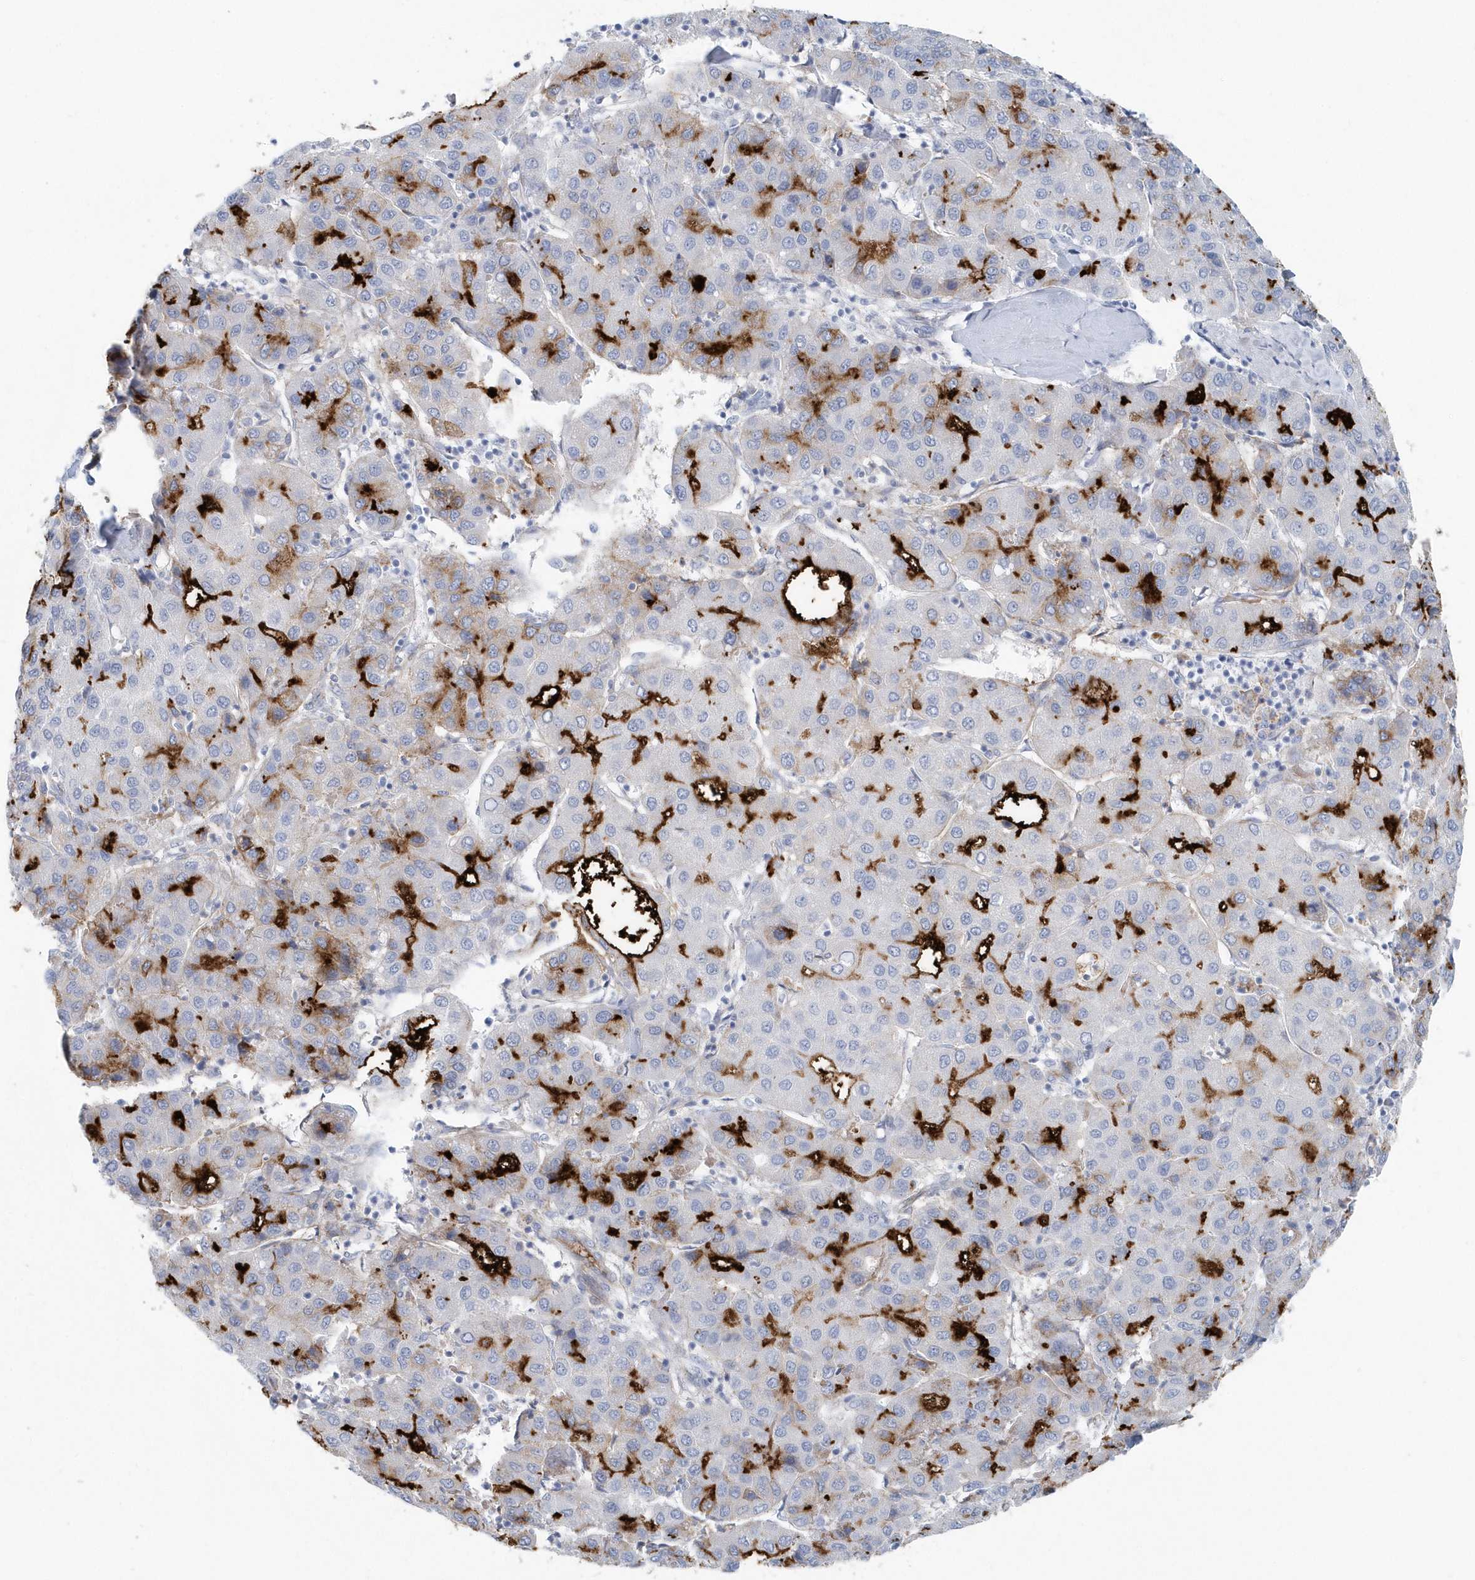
{"staining": {"intensity": "strong", "quantity": "<25%", "location": "cytoplasmic/membranous"}, "tissue": "liver cancer", "cell_type": "Tumor cells", "image_type": "cancer", "snomed": [{"axis": "morphology", "description": "Carcinoma, Hepatocellular, NOS"}, {"axis": "topography", "description": "Liver"}], "caption": "High-magnification brightfield microscopy of hepatocellular carcinoma (liver) stained with DAB (3,3'-diaminobenzidine) (brown) and counterstained with hematoxylin (blue). tumor cells exhibit strong cytoplasmic/membranous expression is appreciated in approximately<25% of cells. (IHC, brightfield microscopy, high magnification).", "gene": "JCHAIN", "patient": {"sex": "male", "age": 65}}